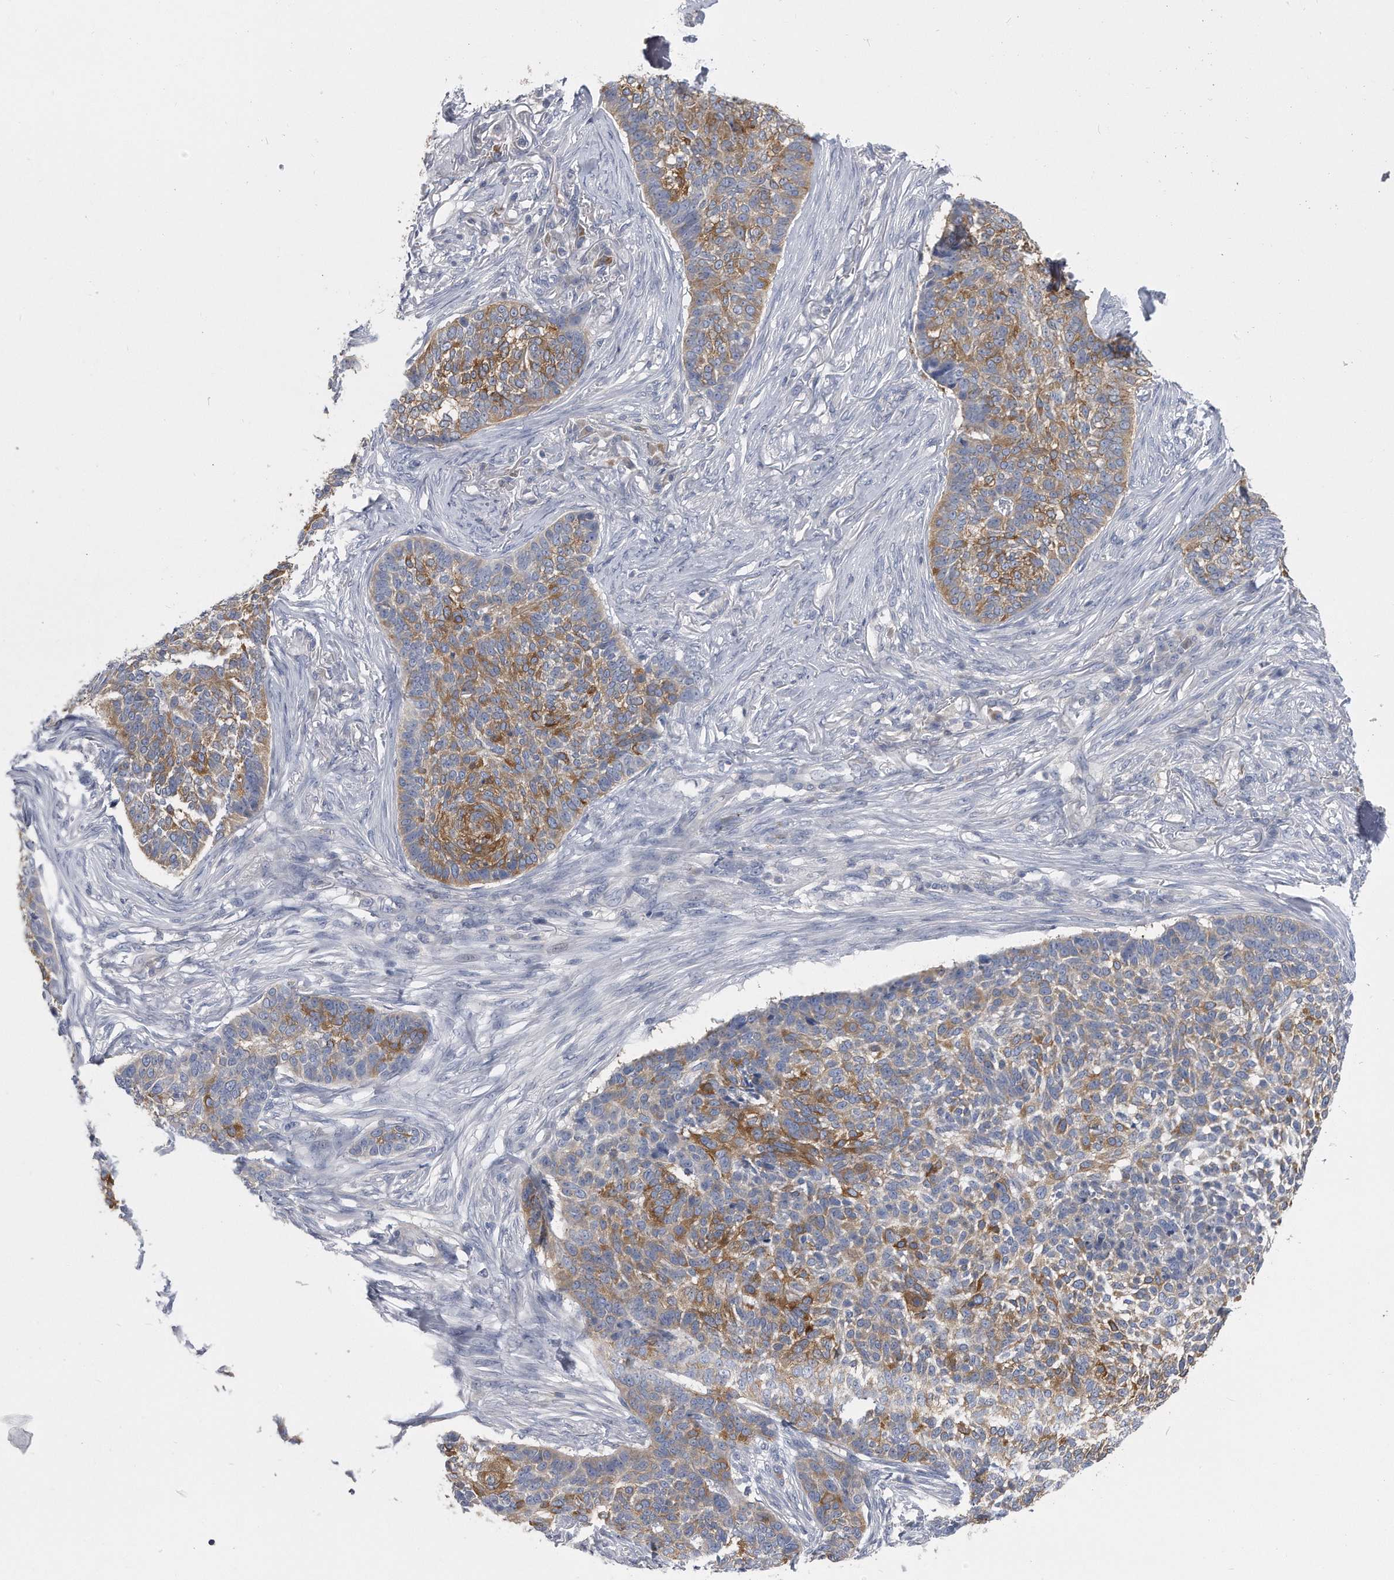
{"staining": {"intensity": "moderate", "quantity": "25%-75%", "location": "cytoplasmic/membranous"}, "tissue": "skin cancer", "cell_type": "Tumor cells", "image_type": "cancer", "snomed": [{"axis": "morphology", "description": "Basal cell carcinoma"}, {"axis": "topography", "description": "Skin"}], "caption": "Skin cancer (basal cell carcinoma) stained with a protein marker exhibits moderate staining in tumor cells.", "gene": "PYGB", "patient": {"sex": "male", "age": 85}}